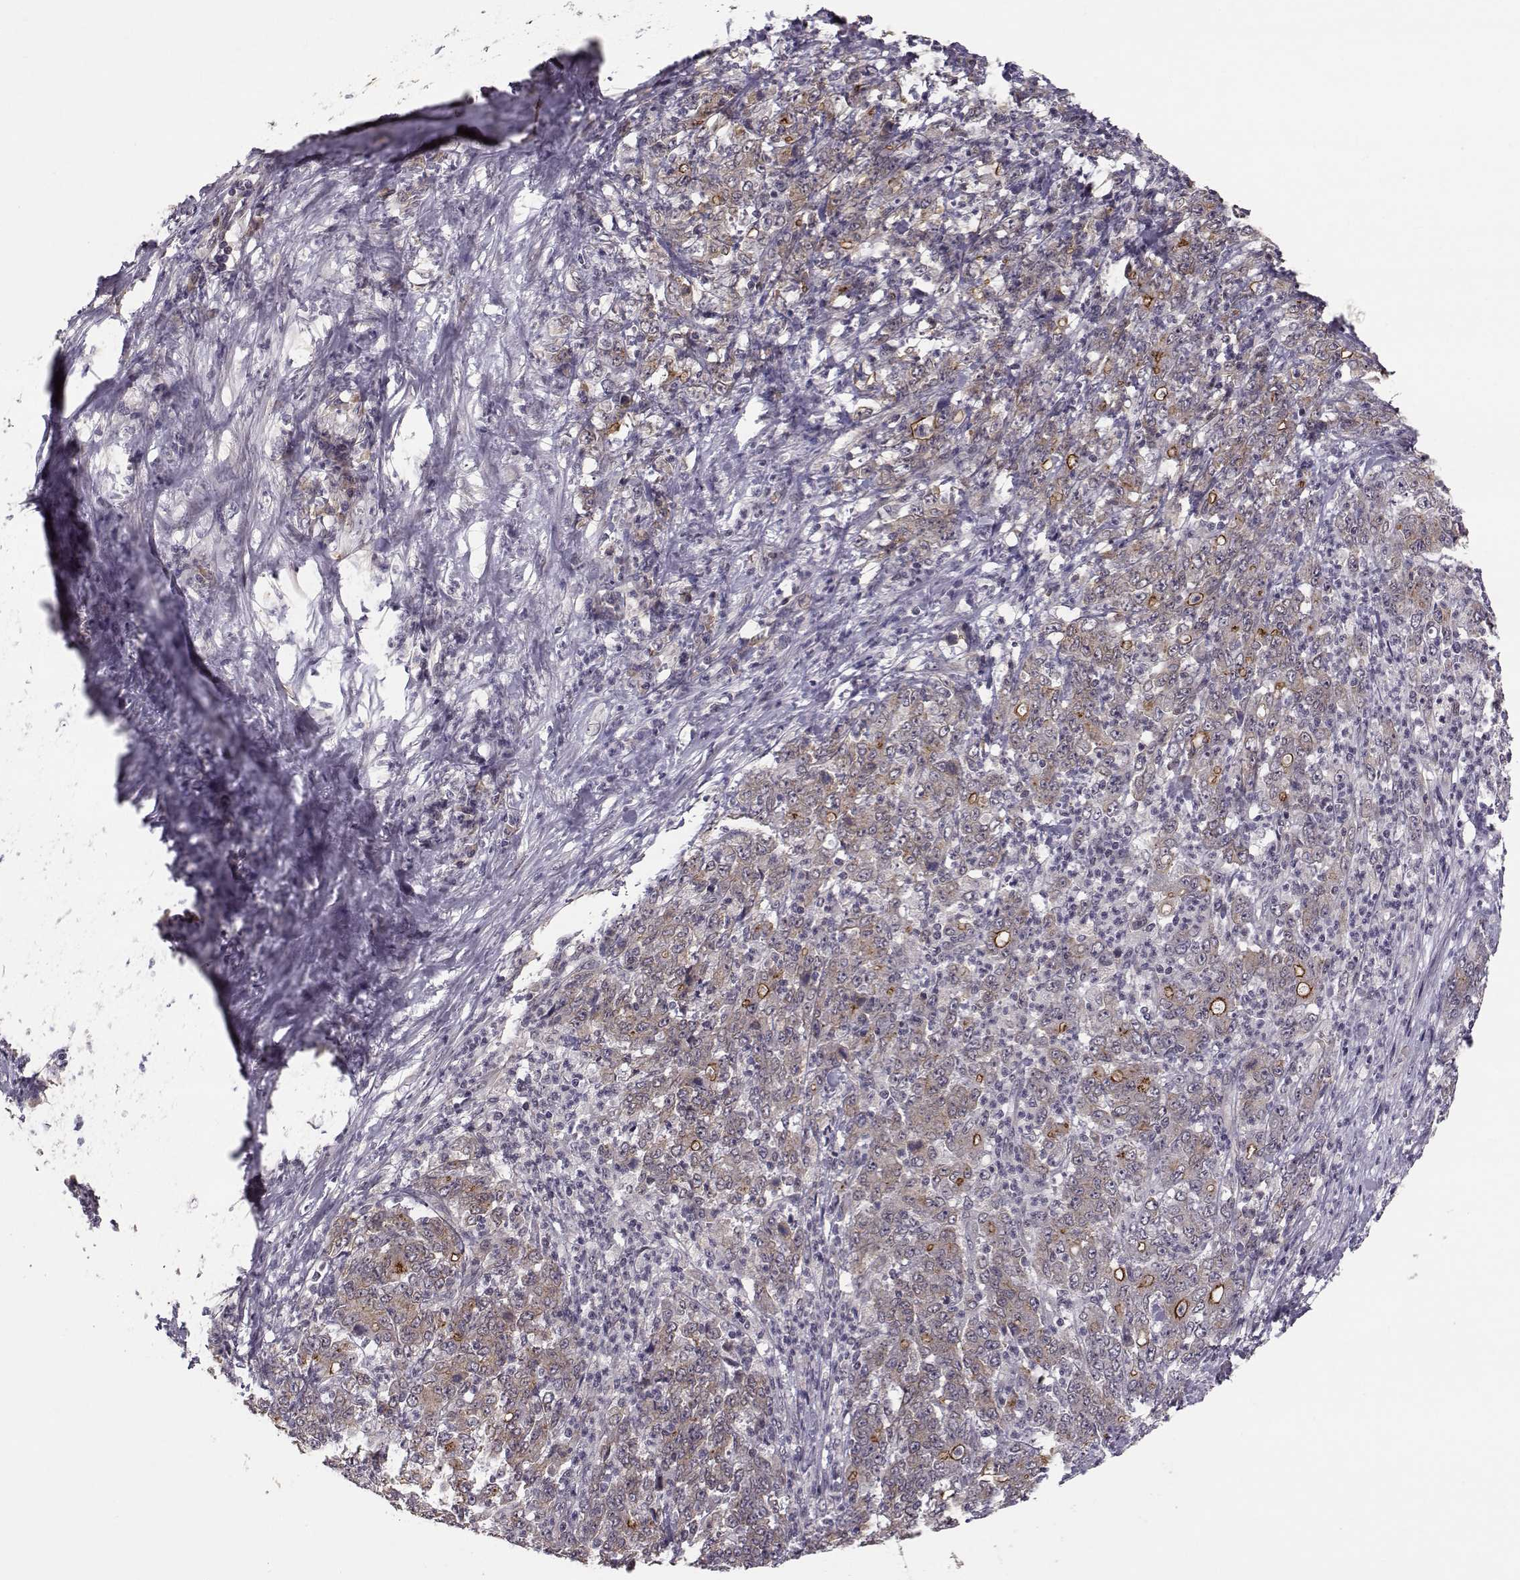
{"staining": {"intensity": "moderate", "quantity": "<25%", "location": "cytoplasmic/membranous"}, "tissue": "stomach cancer", "cell_type": "Tumor cells", "image_type": "cancer", "snomed": [{"axis": "morphology", "description": "Adenocarcinoma, NOS"}, {"axis": "topography", "description": "Stomach, lower"}], "caption": "Protein staining demonstrates moderate cytoplasmic/membranous positivity in approximately <25% of tumor cells in stomach cancer (adenocarcinoma).", "gene": "PLEKHG3", "patient": {"sex": "female", "age": 71}}